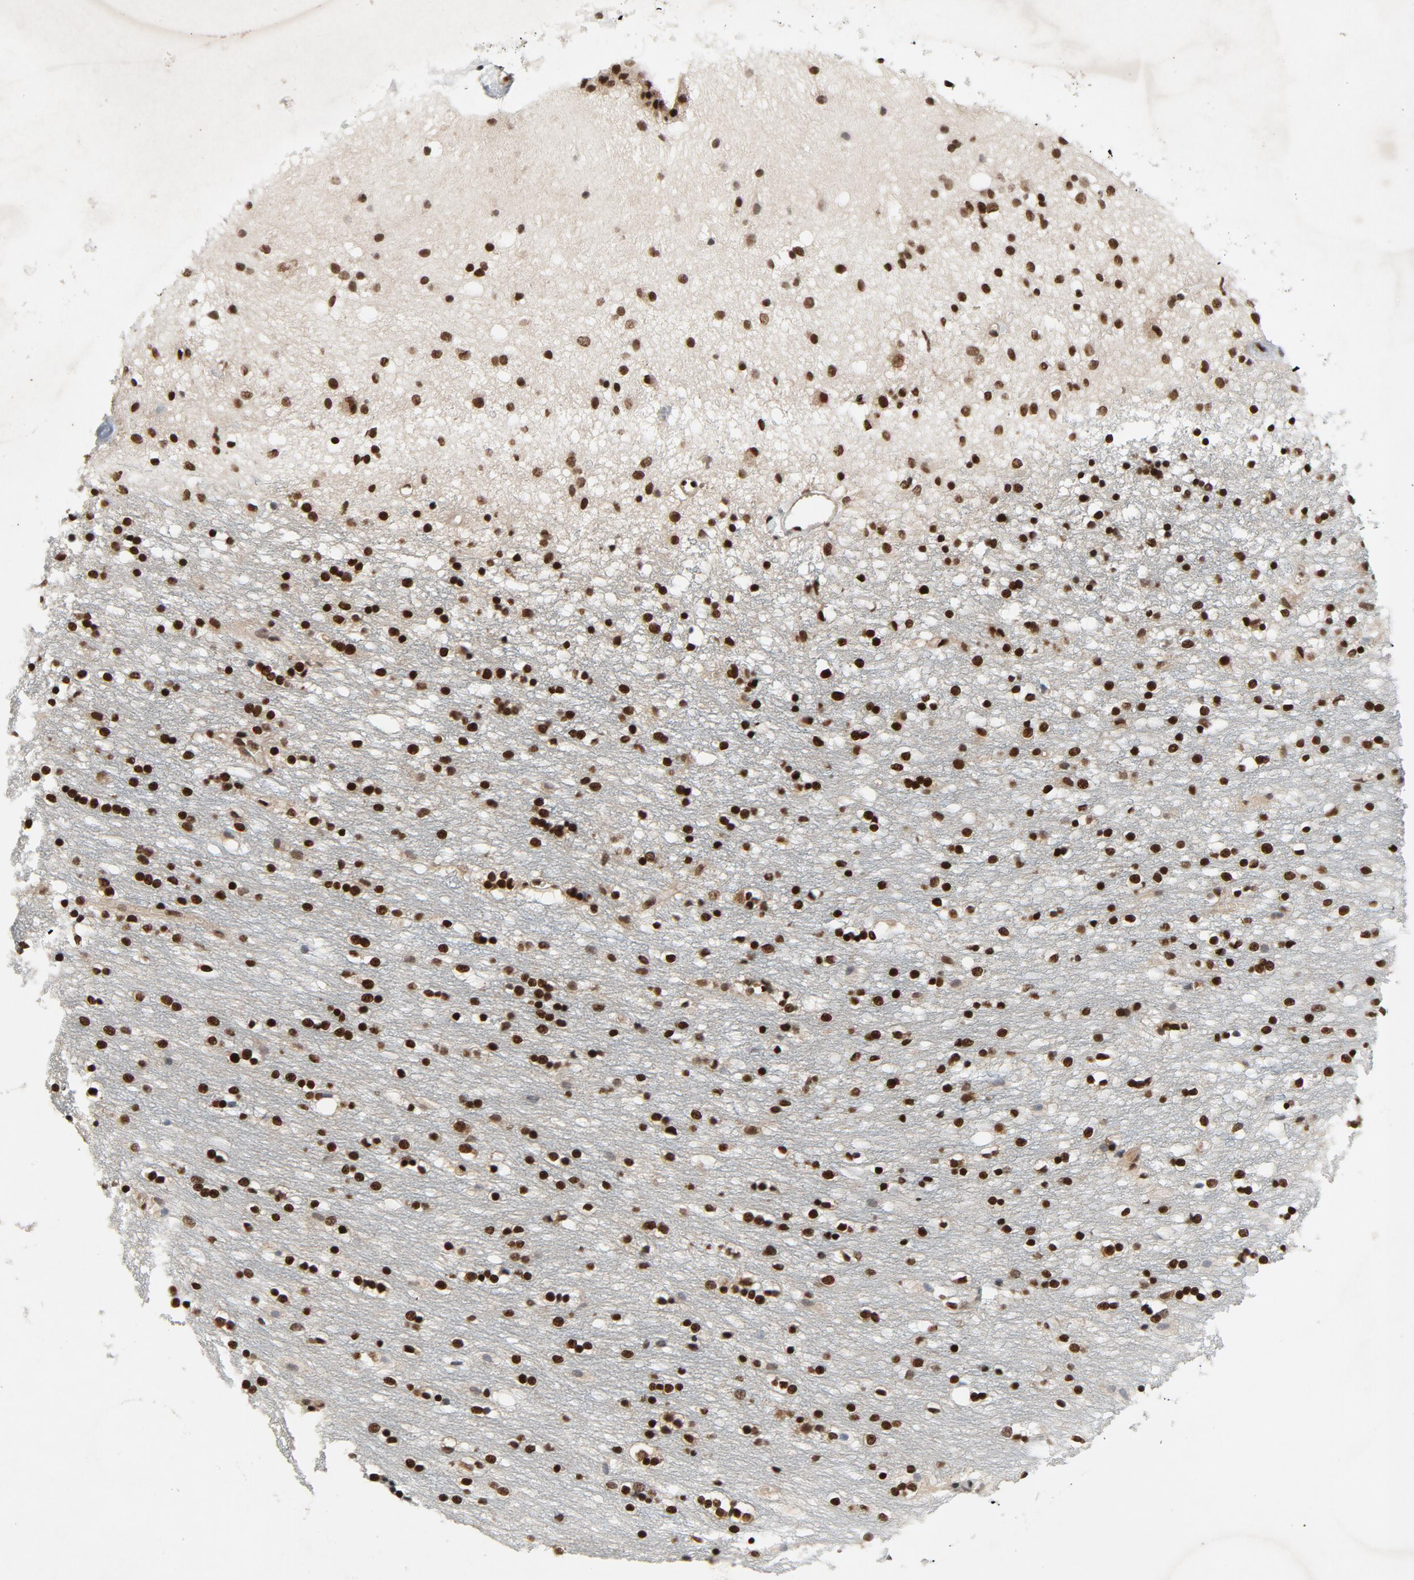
{"staining": {"intensity": "strong", "quantity": ">75%", "location": "nuclear"}, "tissue": "caudate", "cell_type": "Glial cells", "image_type": "normal", "snomed": [{"axis": "morphology", "description": "Normal tissue, NOS"}, {"axis": "topography", "description": "Lateral ventricle wall"}], "caption": "This image shows immunohistochemistry (IHC) staining of unremarkable human caudate, with high strong nuclear staining in approximately >75% of glial cells.", "gene": "SMARCD1", "patient": {"sex": "female", "age": 54}}